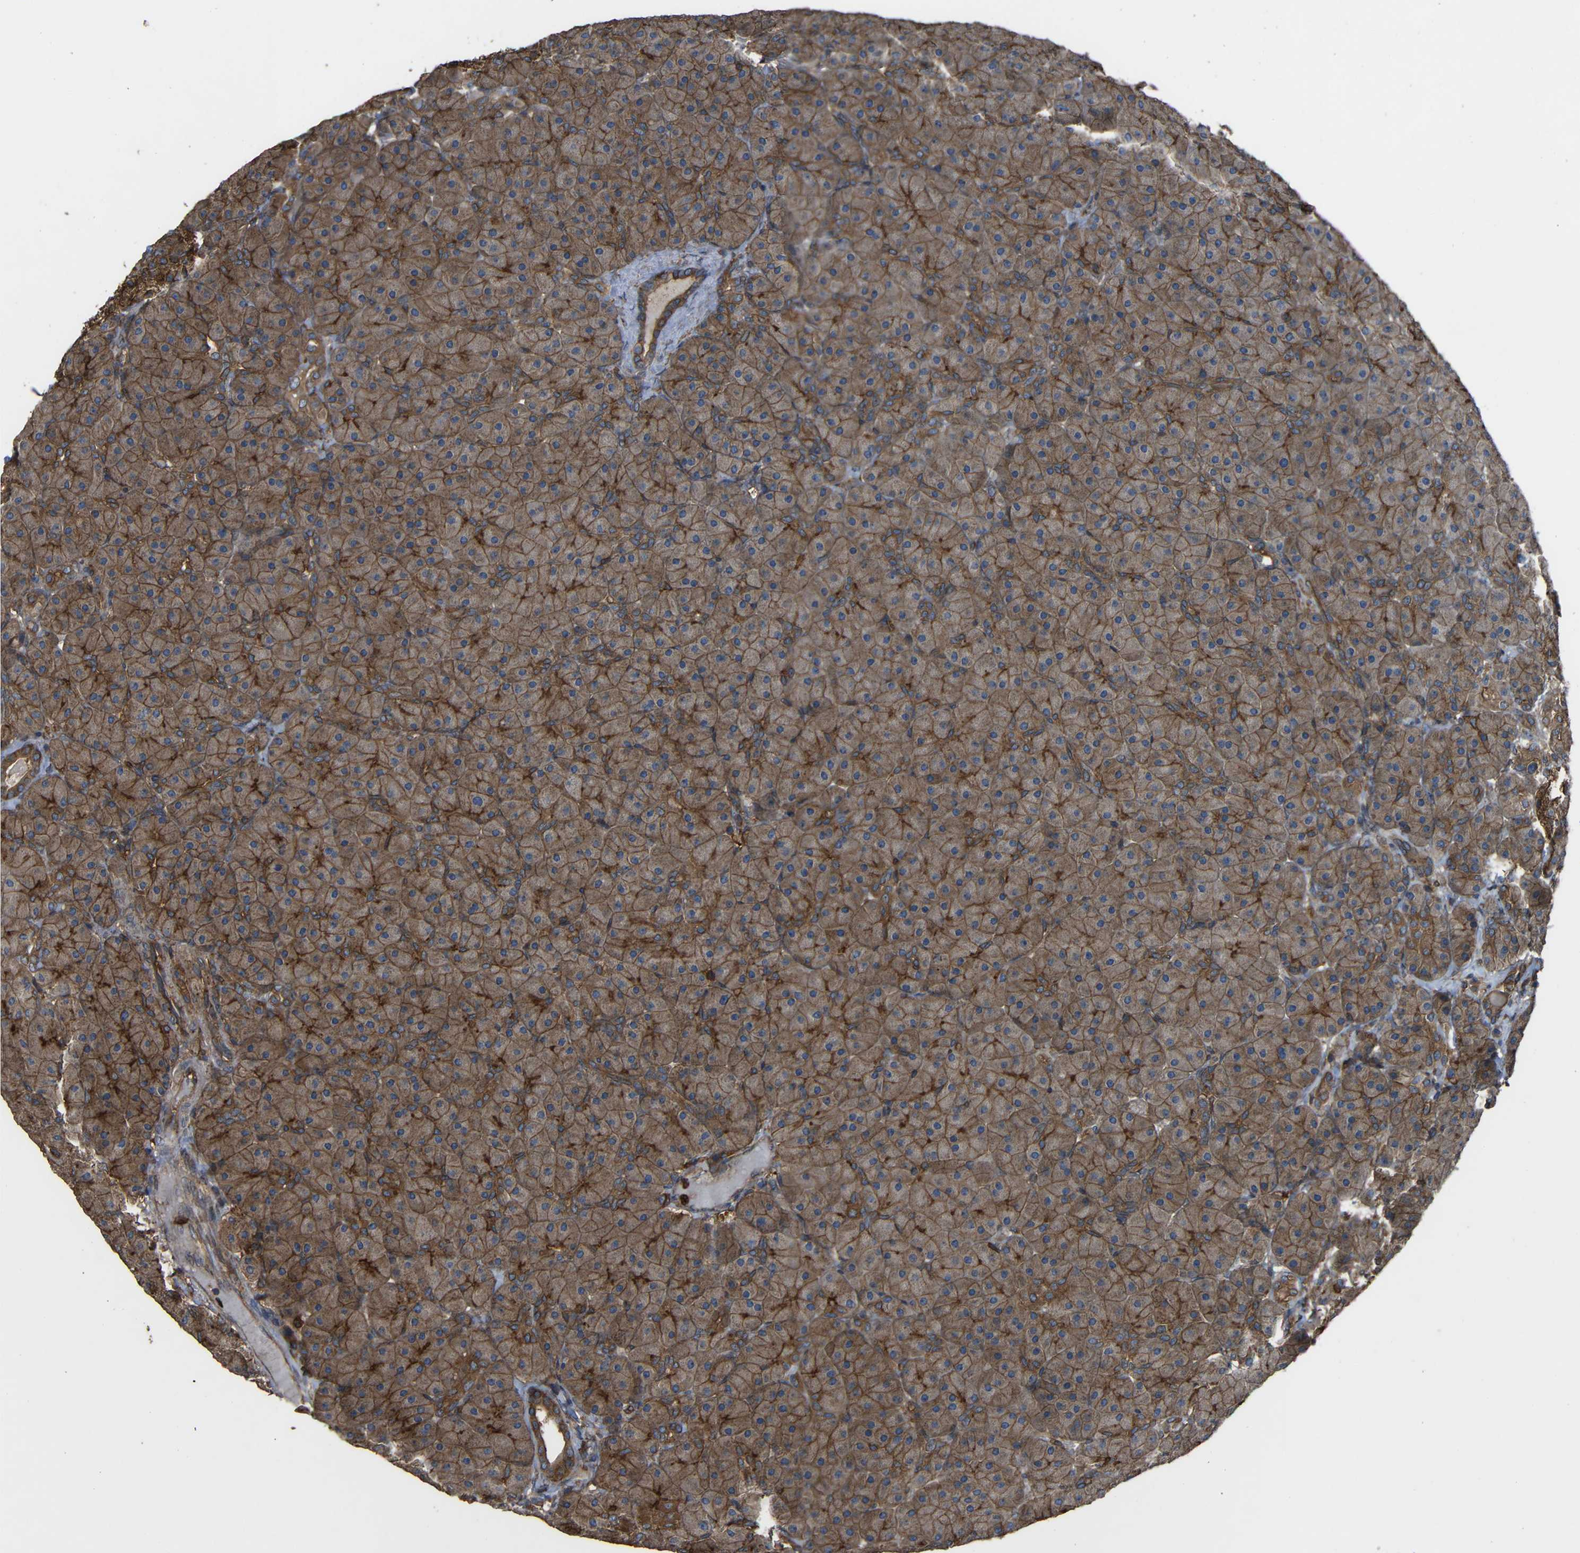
{"staining": {"intensity": "moderate", "quantity": ">75%", "location": "cytoplasmic/membranous"}, "tissue": "pancreas", "cell_type": "Exocrine glandular cells", "image_type": "normal", "snomed": [{"axis": "morphology", "description": "Normal tissue, NOS"}, {"axis": "topography", "description": "Pancreas"}], "caption": "Immunohistochemical staining of benign pancreas reveals moderate cytoplasmic/membranous protein expression in about >75% of exocrine glandular cells.", "gene": "TREM2", "patient": {"sex": "male", "age": 66}}